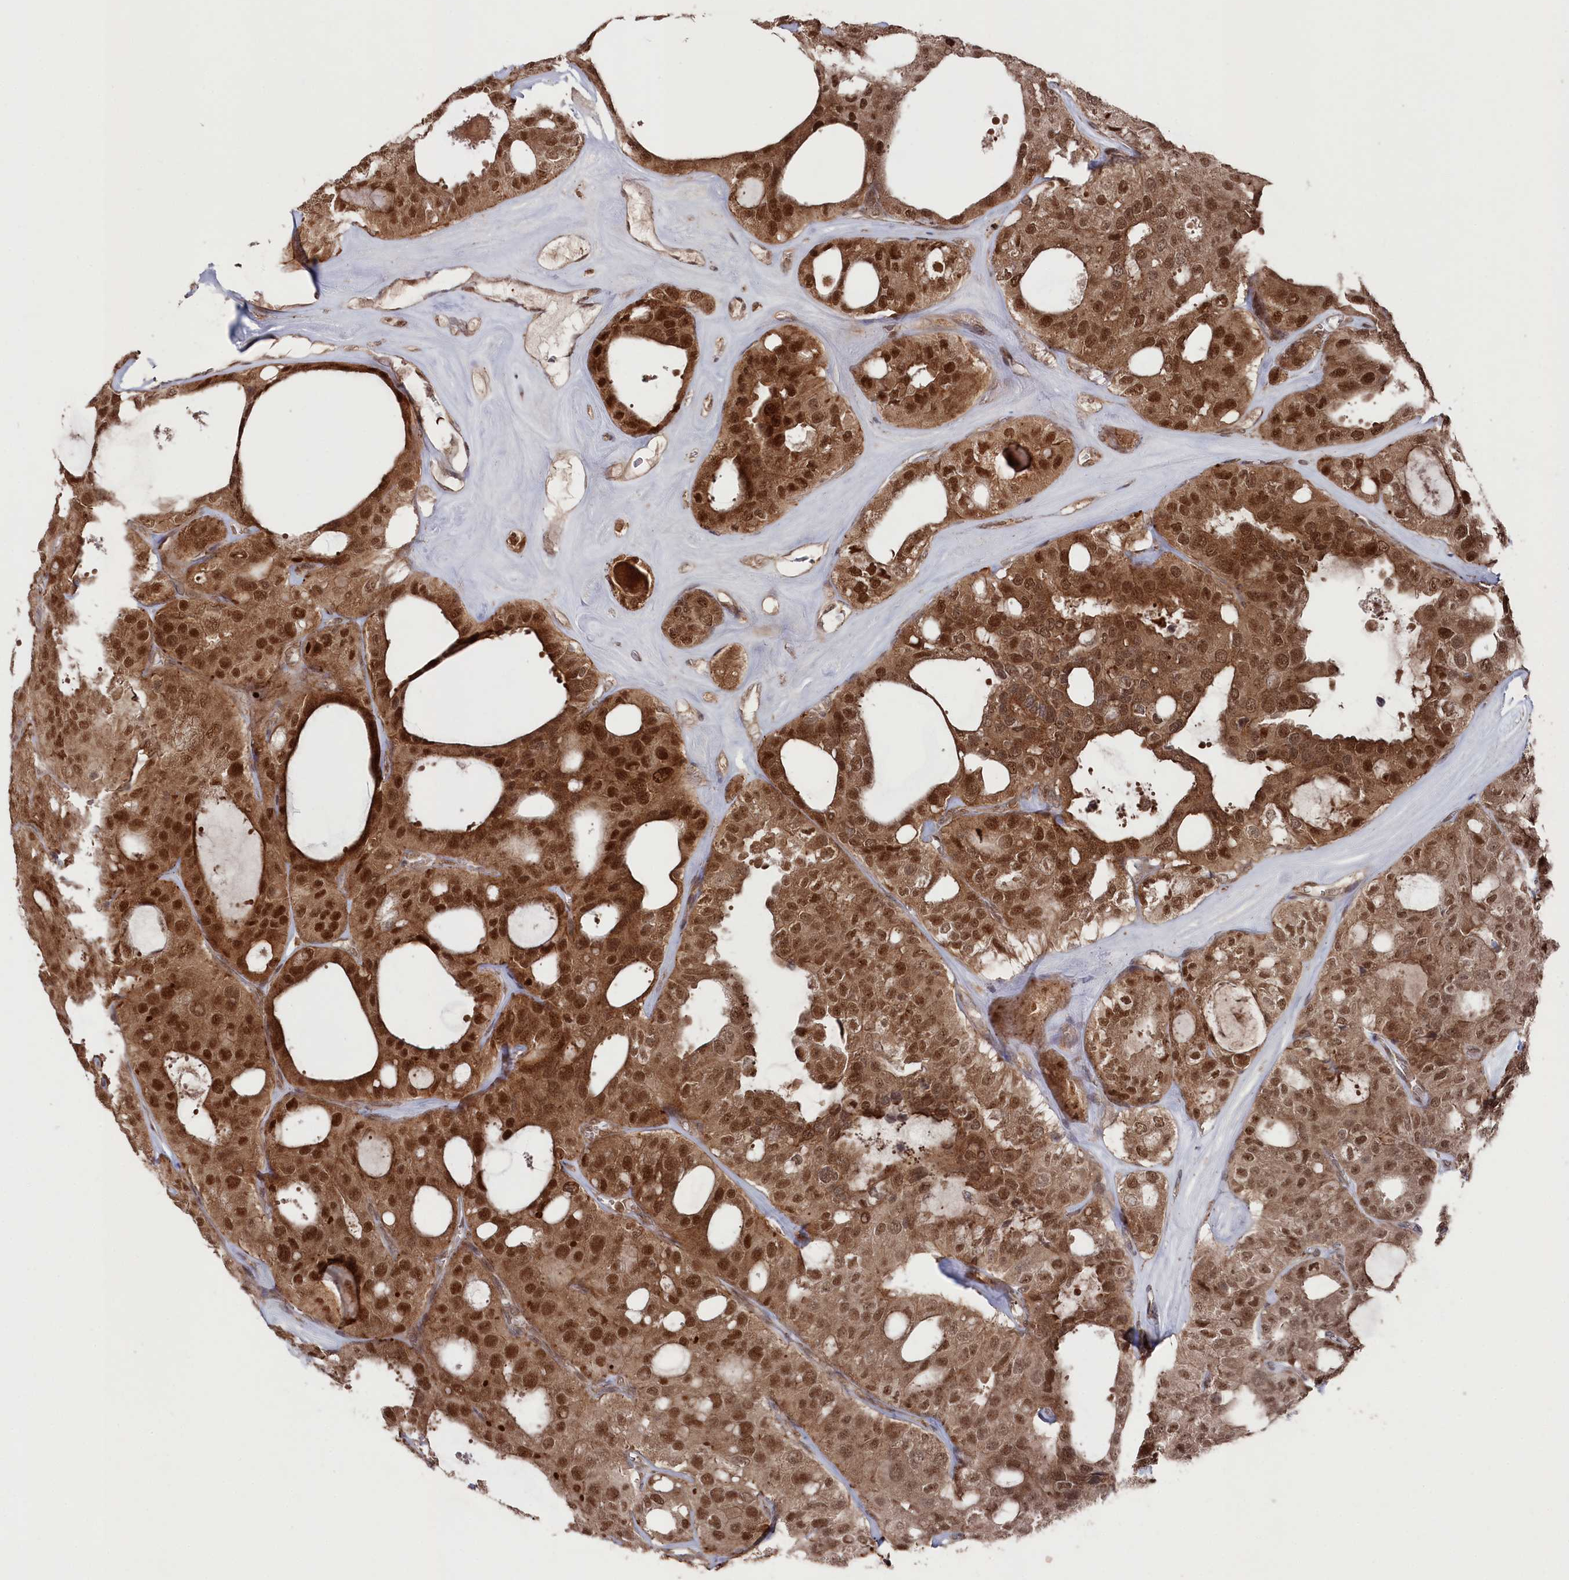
{"staining": {"intensity": "strong", "quantity": ">75%", "location": "cytoplasmic/membranous,nuclear"}, "tissue": "thyroid cancer", "cell_type": "Tumor cells", "image_type": "cancer", "snomed": [{"axis": "morphology", "description": "Follicular adenoma carcinoma, NOS"}, {"axis": "topography", "description": "Thyroid gland"}], "caption": "Approximately >75% of tumor cells in human thyroid cancer (follicular adenoma carcinoma) exhibit strong cytoplasmic/membranous and nuclear protein expression as visualized by brown immunohistochemical staining.", "gene": "BORCS7", "patient": {"sex": "male", "age": 75}}